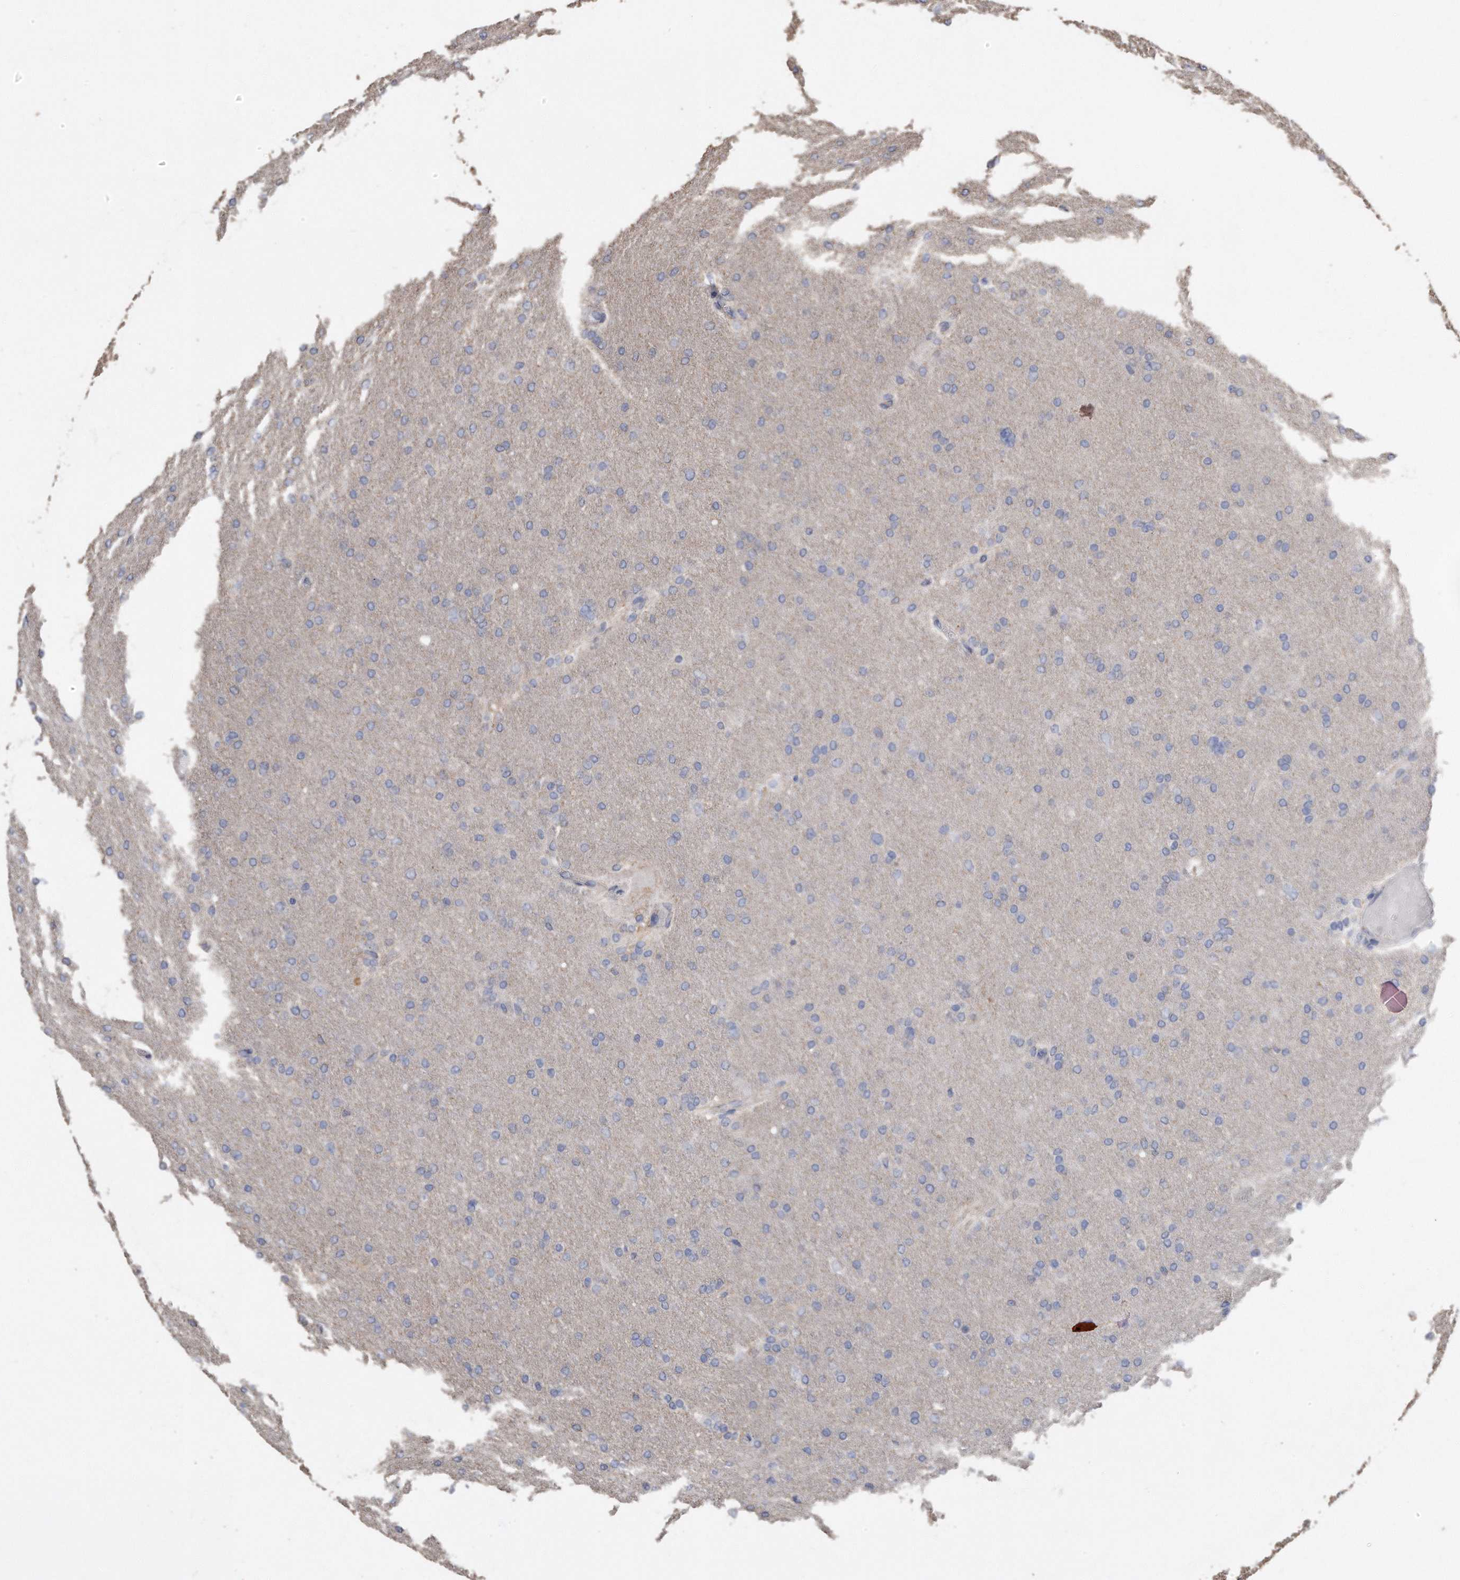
{"staining": {"intensity": "negative", "quantity": "none", "location": "none"}, "tissue": "glioma", "cell_type": "Tumor cells", "image_type": "cancer", "snomed": [{"axis": "morphology", "description": "Glioma, malignant, High grade"}, {"axis": "topography", "description": "Cerebral cortex"}], "caption": "DAB immunohistochemical staining of malignant glioma (high-grade) demonstrates no significant positivity in tumor cells.", "gene": "CDCP1", "patient": {"sex": "female", "age": 36}}